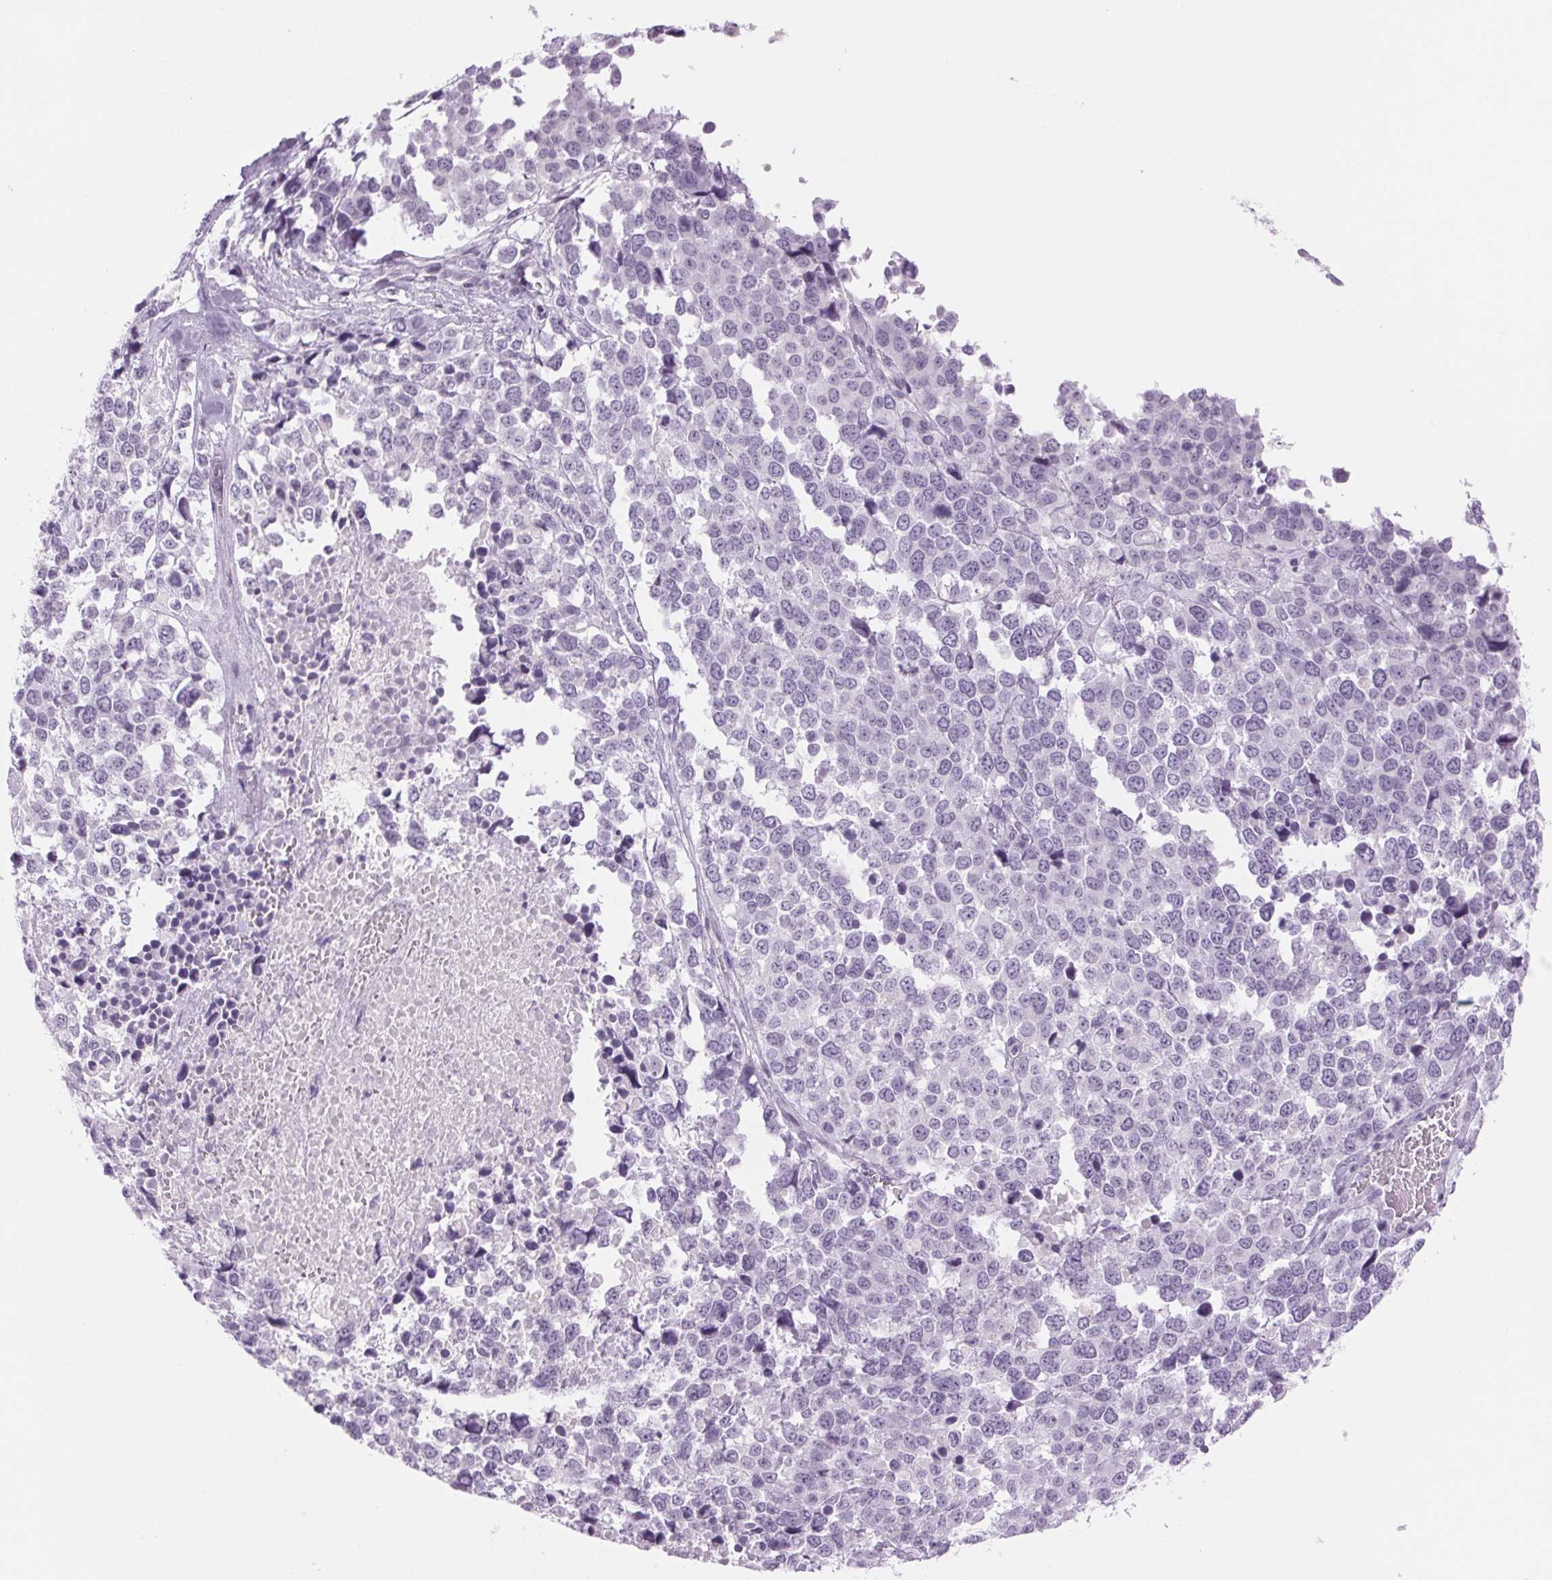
{"staining": {"intensity": "negative", "quantity": "none", "location": "none"}, "tissue": "melanoma", "cell_type": "Tumor cells", "image_type": "cancer", "snomed": [{"axis": "morphology", "description": "Malignant melanoma, Metastatic site"}, {"axis": "topography", "description": "Skin"}], "caption": "High power microscopy image of an IHC photomicrograph of melanoma, revealing no significant expression in tumor cells.", "gene": "SLC6A19", "patient": {"sex": "male", "age": 84}}